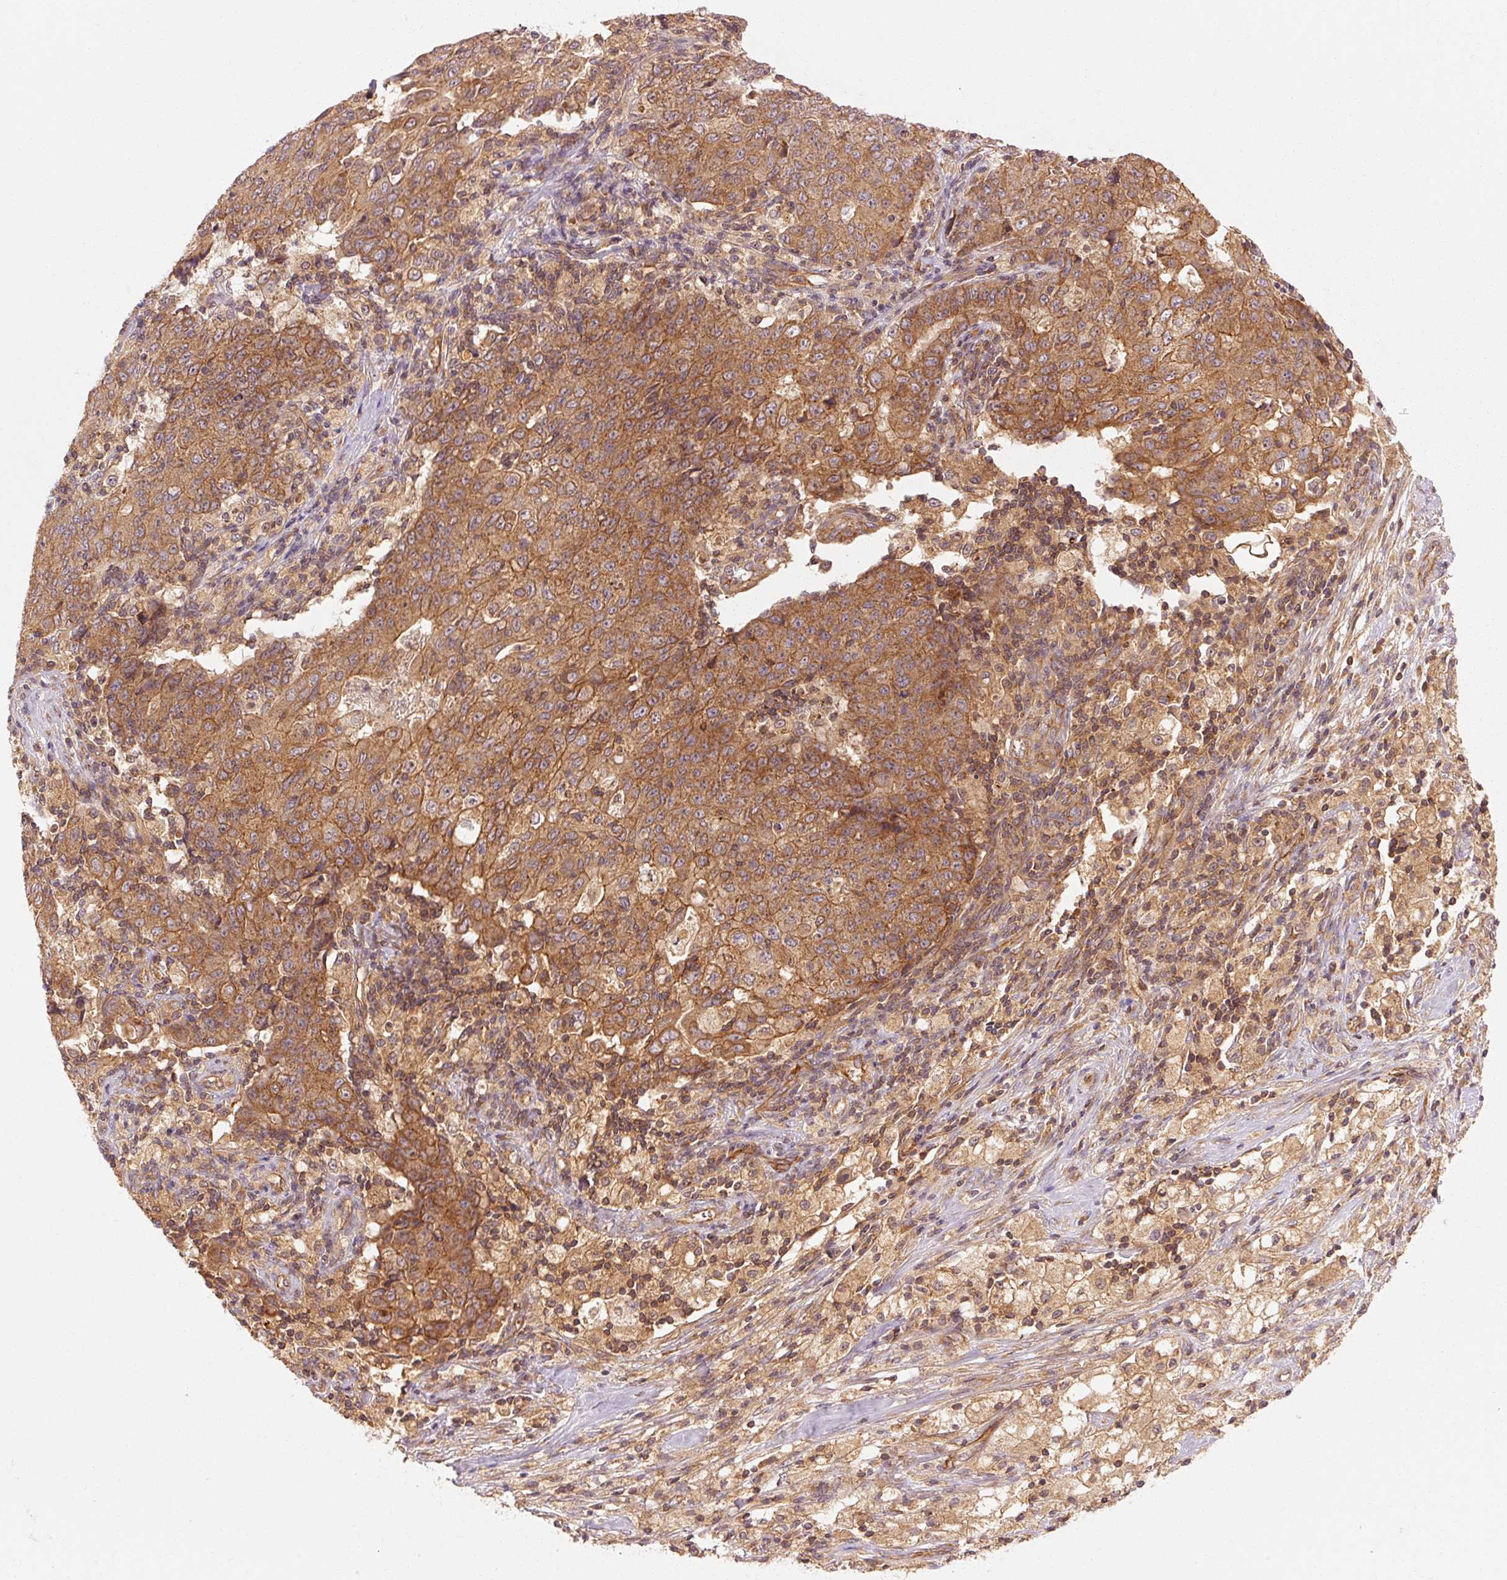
{"staining": {"intensity": "moderate", "quantity": ">75%", "location": "cytoplasmic/membranous"}, "tissue": "ovarian cancer", "cell_type": "Tumor cells", "image_type": "cancer", "snomed": [{"axis": "morphology", "description": "Carcinoma, endometroid"}, {"axis": "topography", "description": "Ovary"}], "caption": "Immunohistochemistry micrograph of human ovarian cancer (endometroid carcinoma) stained for a protein (brown), which displays medium levels of moderate cytoplasmic/membranous positivity in approximately >75% of tumor cells.", "gene": "CTNNA1", "patient": {"sex": "female", "age": 42}}